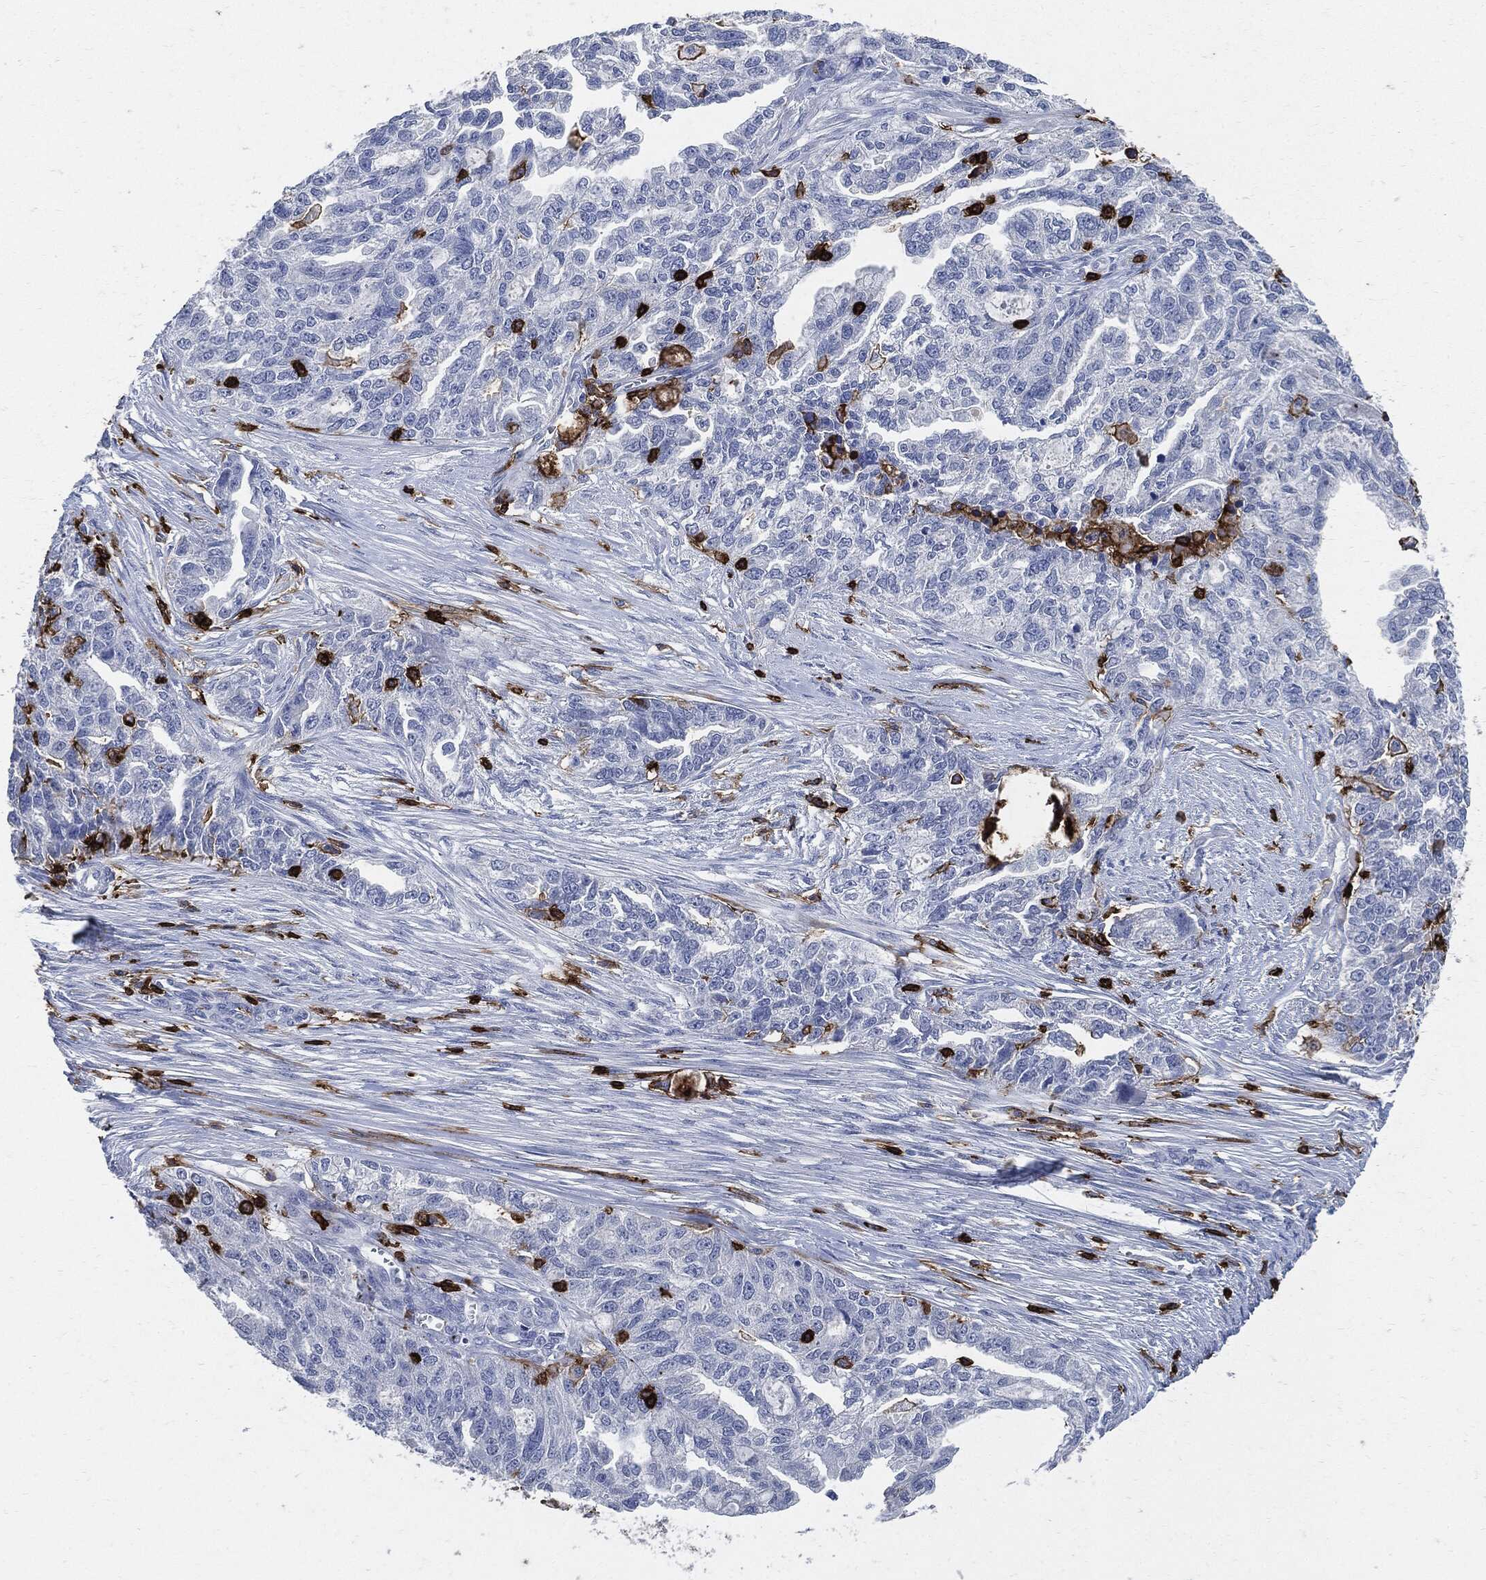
{"staining": {"intensity": "negative", "quantity": "none", "location": "none"}, "tissue": "ovarian cancer", "cell_type": "Tumor cells", "image_type": "cancer", "snomed": [{"axis": "morphology", "description": "Cystadenocarcinoma, serous, NOS"}, {"axis": "topography", "description": "Ovary"}], "caption": "Immunohistochemistry of ovarian cancer (serous cystadenocarcinoma) demonstrates no staining in tumor cells.", "gene": "PTPRC", "patient": {"sex": "female", "age": 51}}